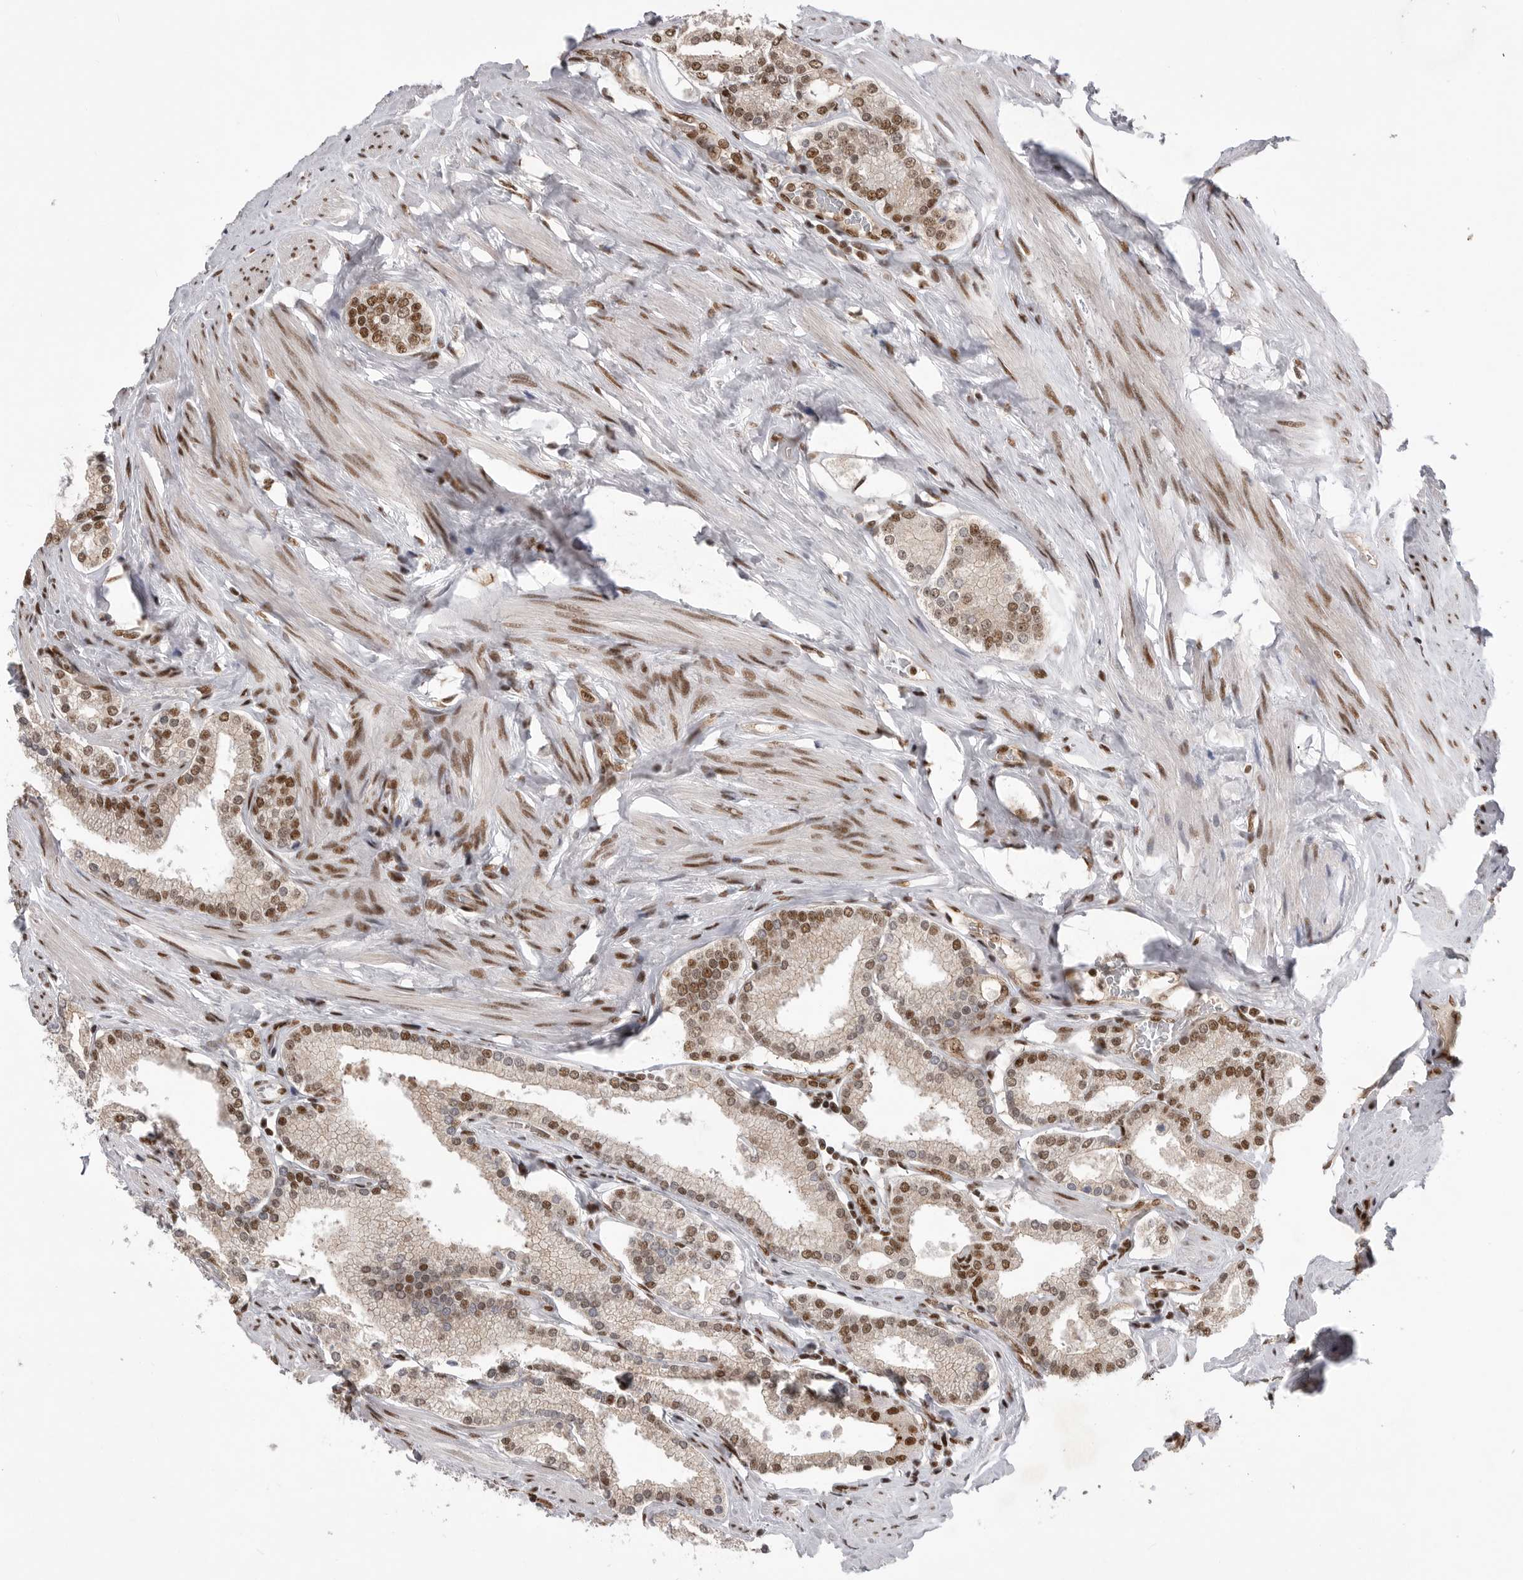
{"staining": {"intensity": "moderate", "quantity": ">75%", "location": "nuclear"}, "tissue": "prostate cancer", "cell_type": "Tumor cells", "image_type": "cancer", "snomed": [{"axis": "morphology", "description": "Adenocarcinoma, Low grade"}, {"axis": "topography", "description": "Prostate"}], "caption": "An immunohistochemistry image of tumor tissue is shown. Protein staining in brown labels moderate nuclear positivity in prostate low-grade adenocarcinoma within tumor cells.", "gene": "PPP1R8", "patient": {"sex": "male", "age": 71}}